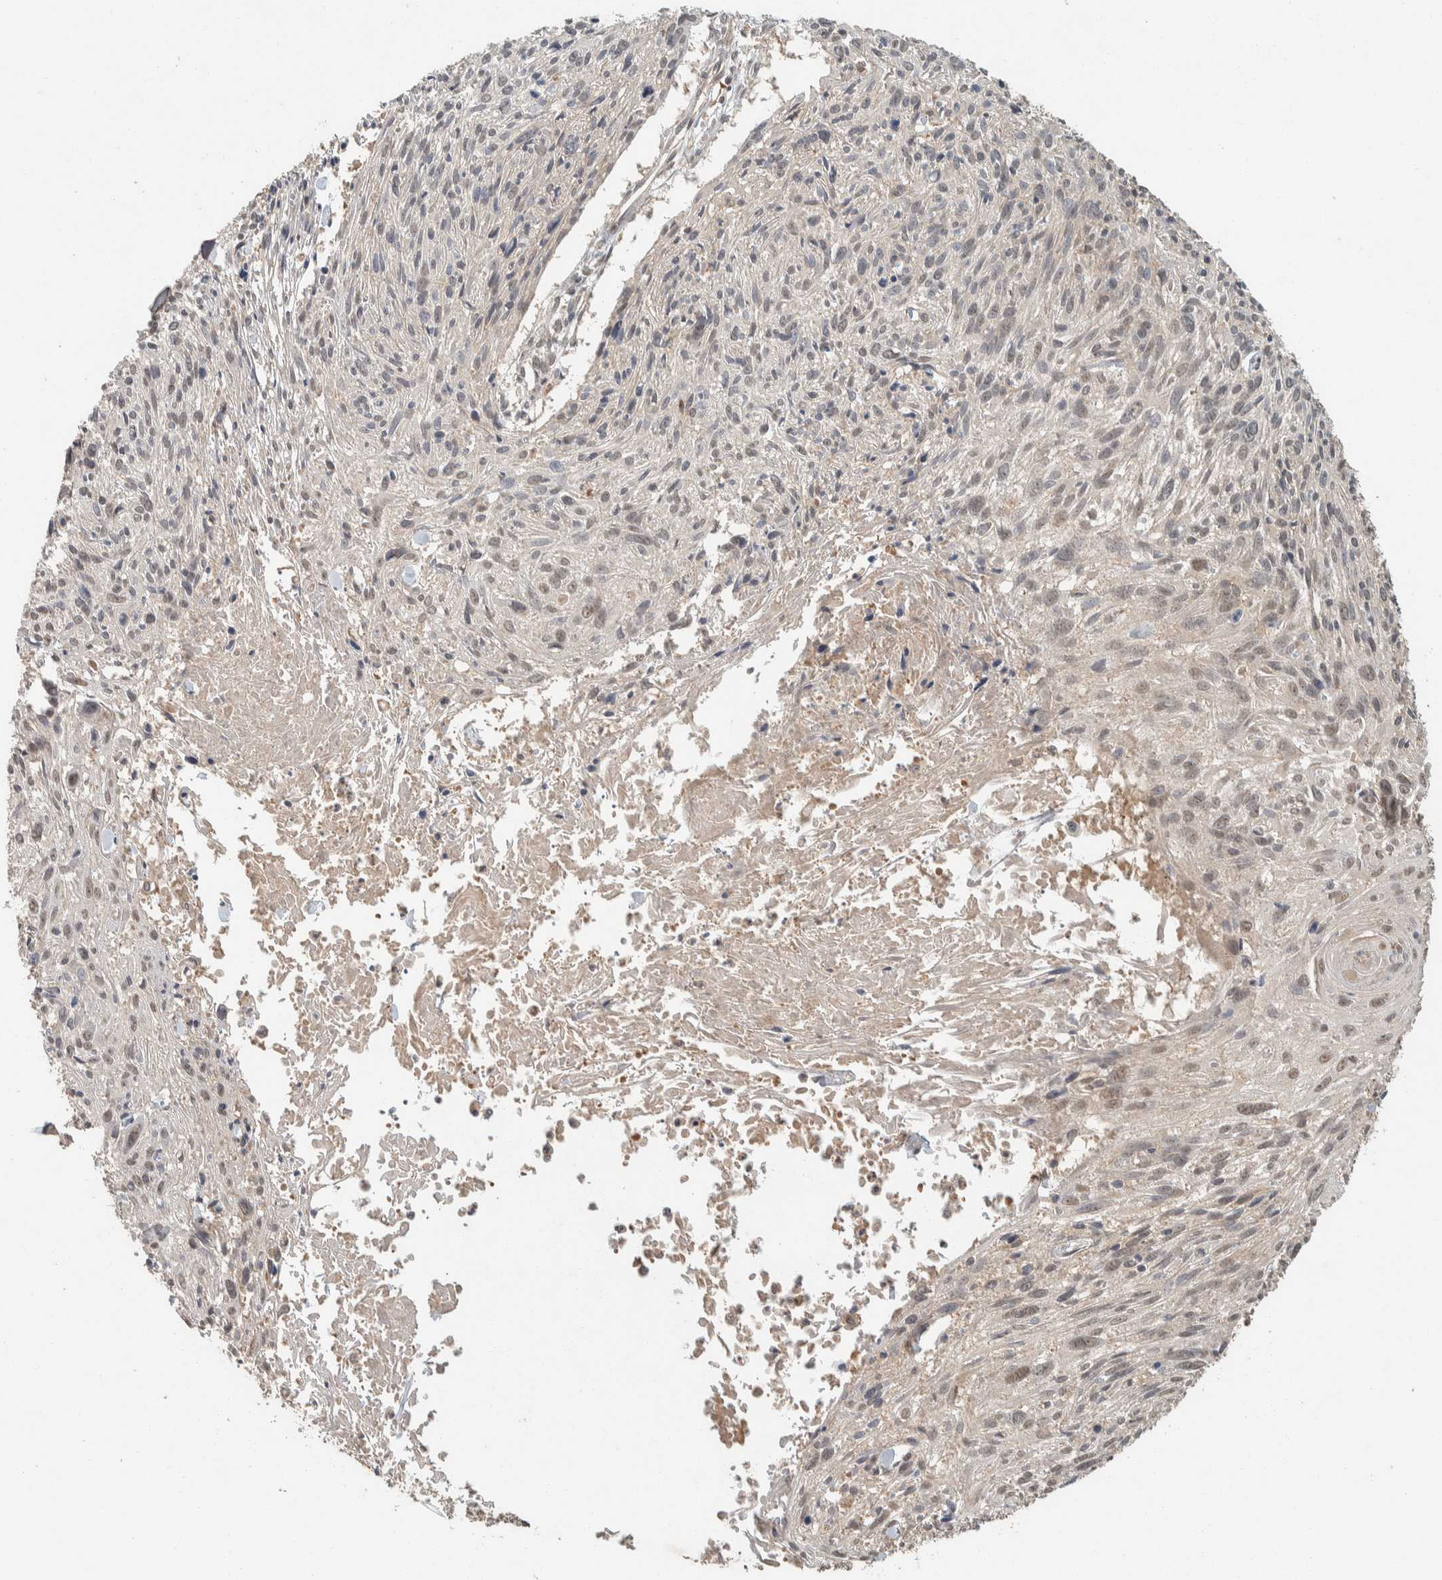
{"staining": {"intensity": "weak", "quantity": "25%-75%", "location": "nuclear"}, "tissue": "cervical cancer", "cell_type": "Tumor cells", "image_type": "cancer", "snomed": [{"axis": "morphology", "description": "Squamous cell carcinoma, NOS"}, {"axis": "topography", "description": "Cervix"}], "caption": "A brown stain shows weak nuclear expression of a protein in squamous cell carcinoma (cervical) tumor cells.", "gene": "ZNF567", "patient": {"sex": "female", "age": 51}}